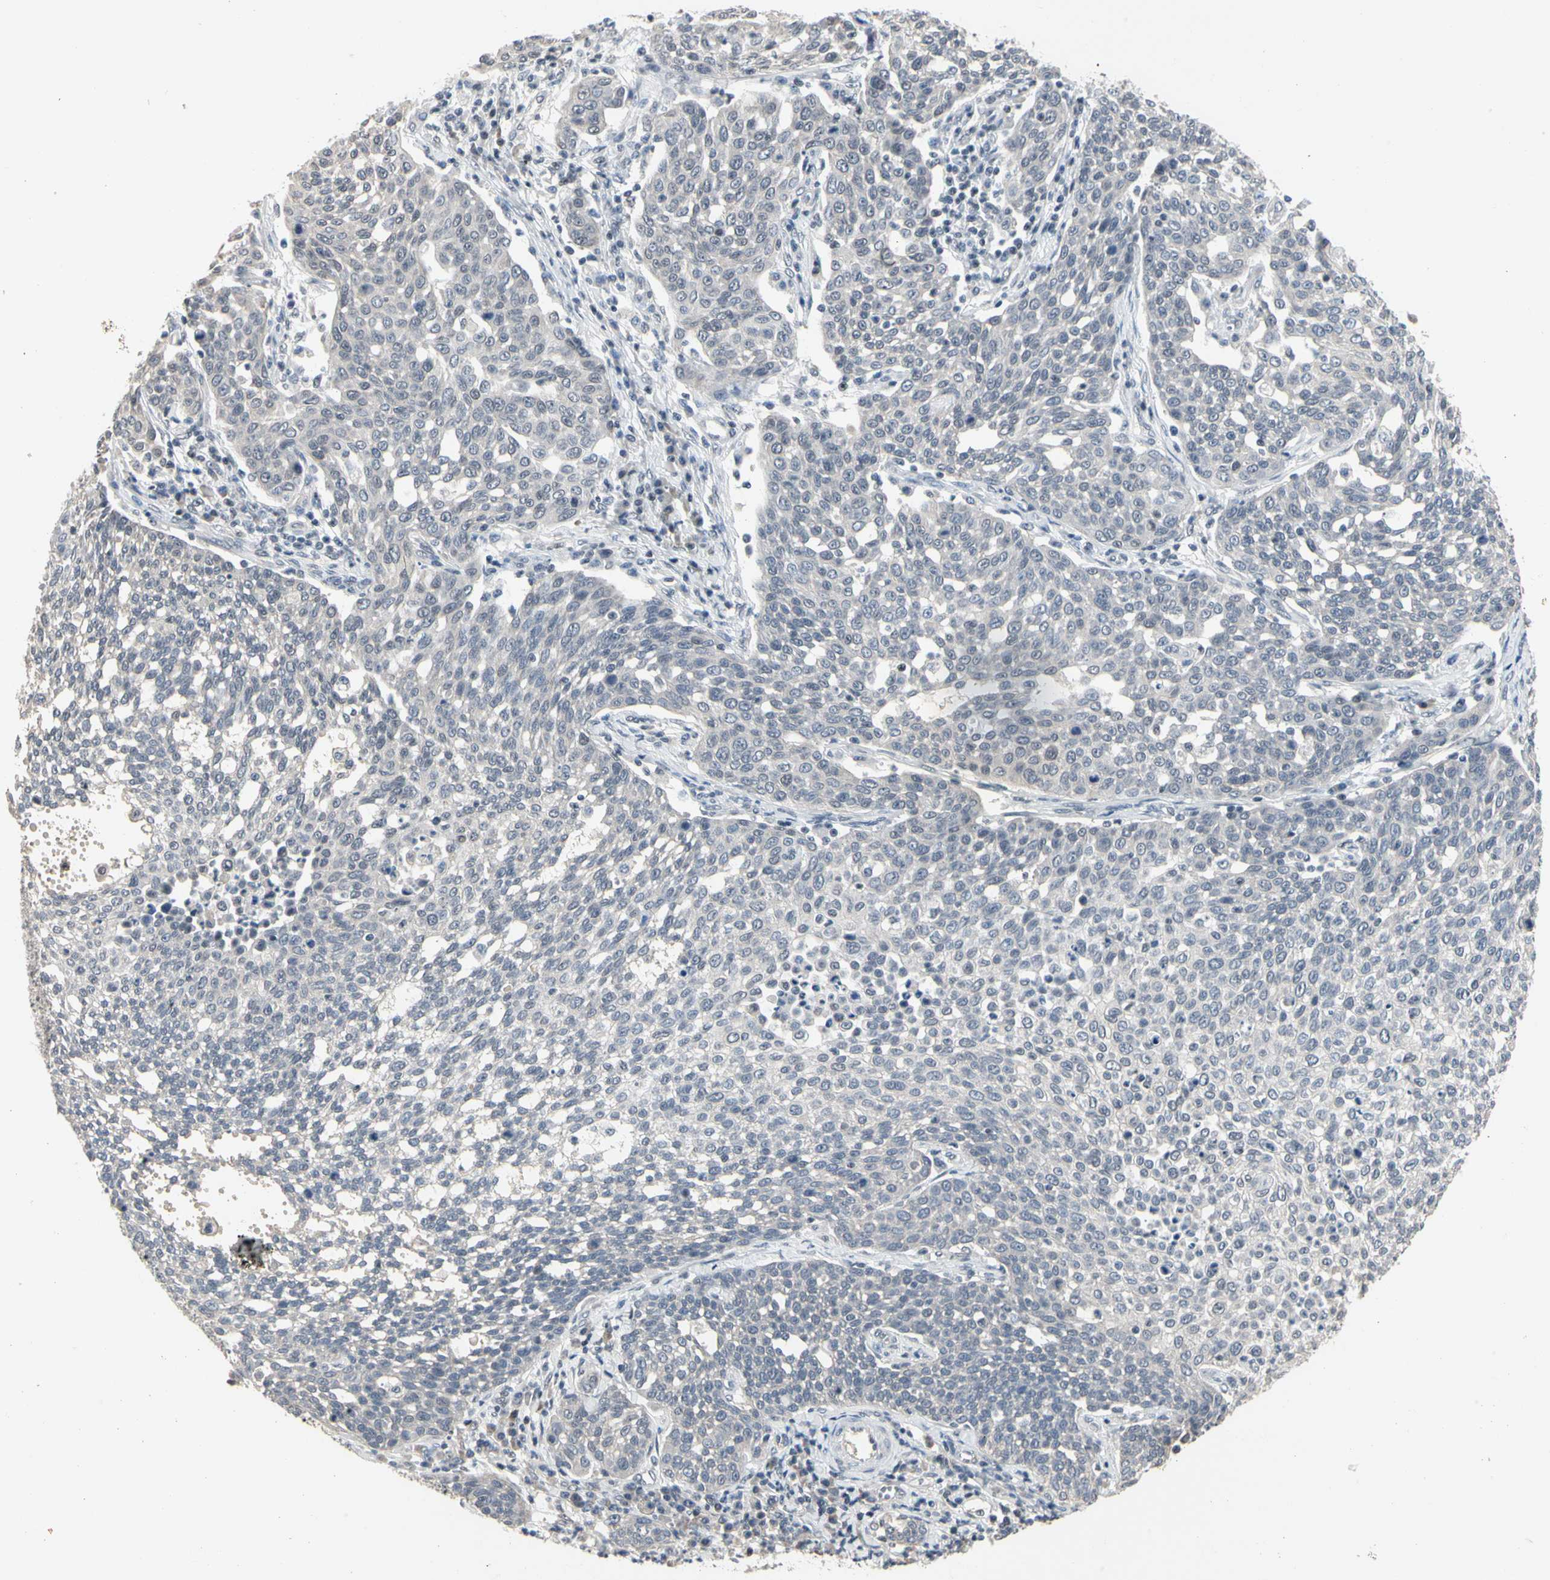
{"staining": {"intensity": "negative", "quantity": "none", "location": "none"}, "tissue": "cervical cancer", "cell_type": "Tumor cells", "image_type": "cancer", "snomed": [{"axis": "morphology", "description": "Squamous cell carcinoma, NOS"}, {"axis": "topography", "description": "Cervix"}], "caption": "This is an immunohistochemistry (IHC) histopathology image of human squamous cell carcinoma (cervical). There is no staining in tumor cells.", "gene": "GREM1", "patient": {"sex": "female", "age": 34}}